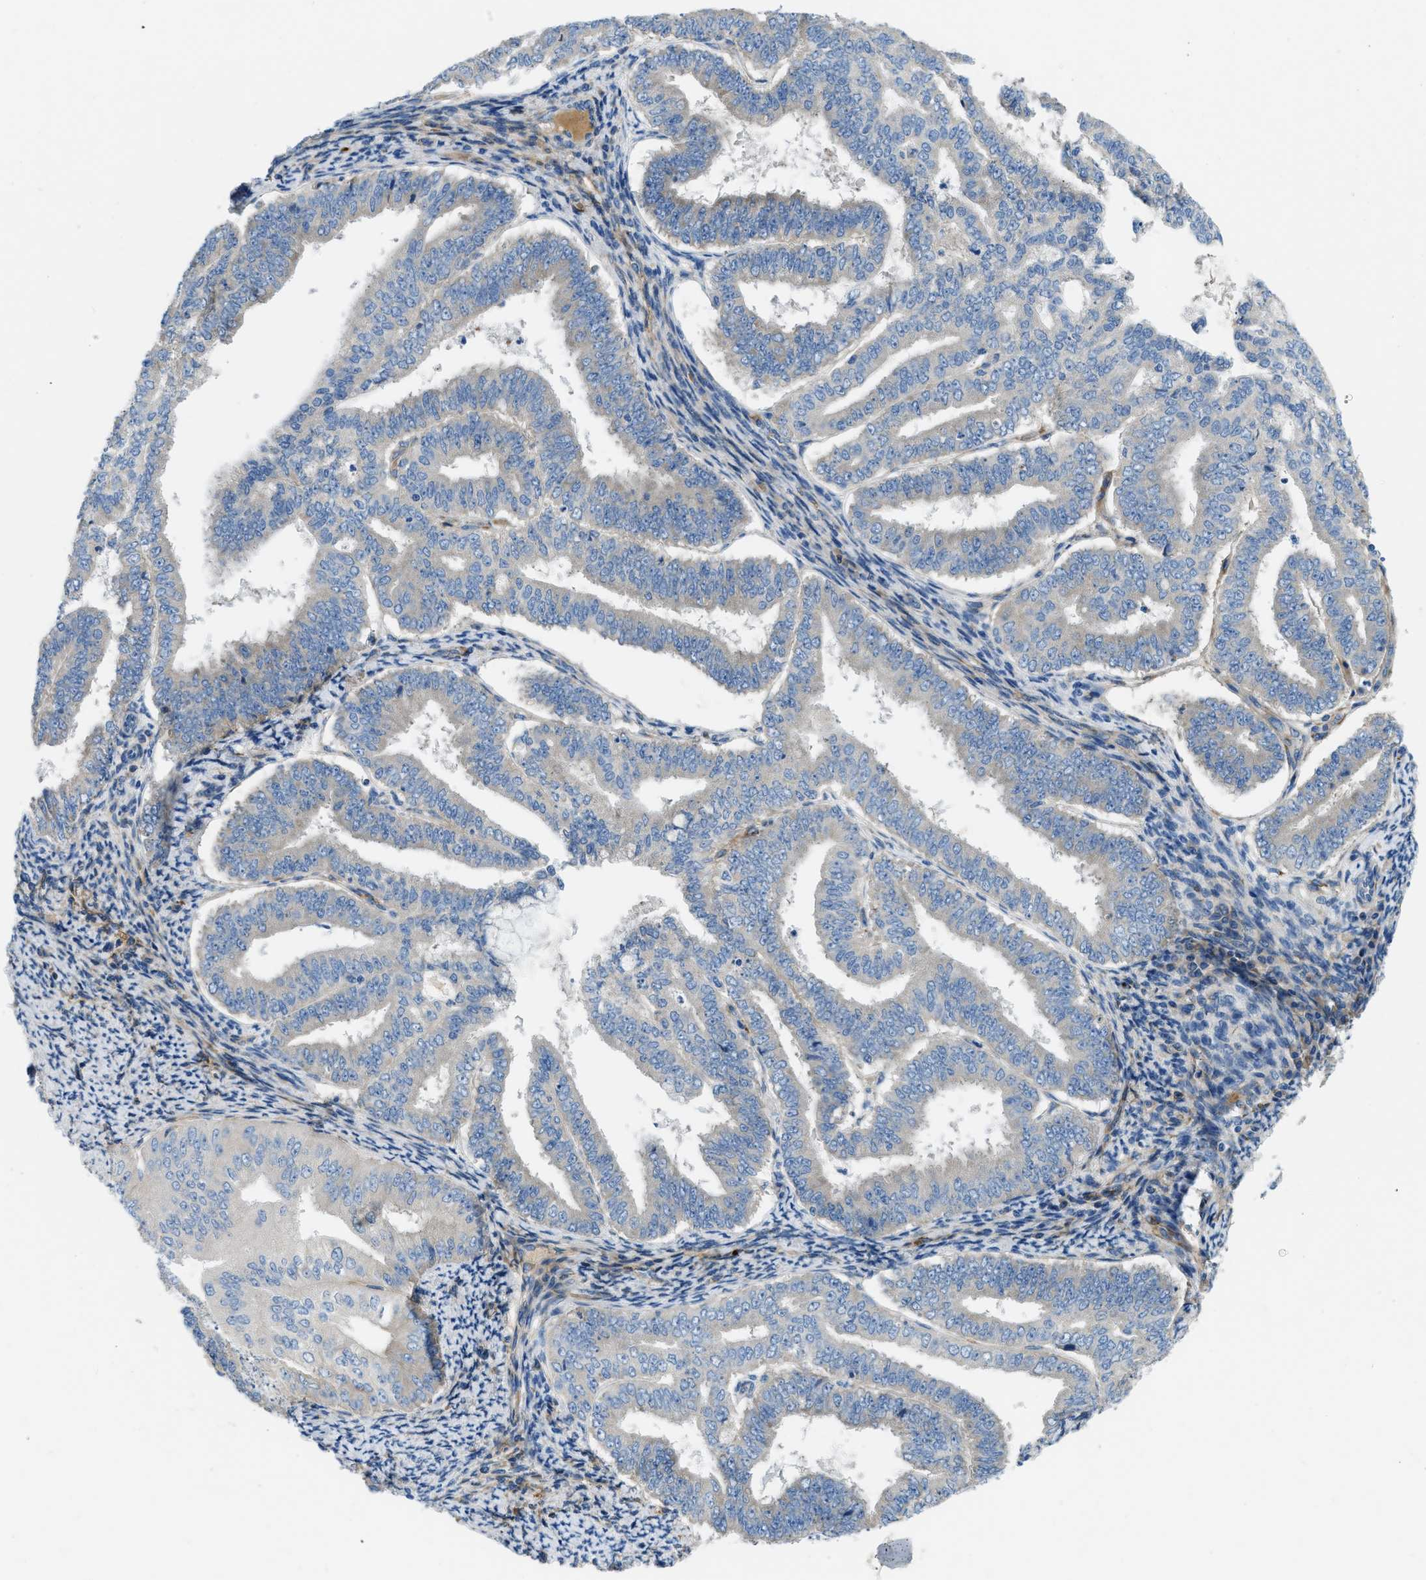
{"staining": {"intensity": "negative", "quantity": "none", "location": "none"}, "tissue": "endometrial cancer", "cell_type": "Tumor cells", "image_type": "cancer", "snomed": [{"axis": "morphology", "description": "Adenocarcinoma, NOS"}, {"axis": "topography", "description": "Endometrium"}], "caption": "This is a photomicrograph of immunohistochemistry (IHC) staining of endometrial adenocarcinoma, which shows no positivity in tumor cells.", "gene": "COL15A1", "patient": {"sex": "female", "age": 63}}